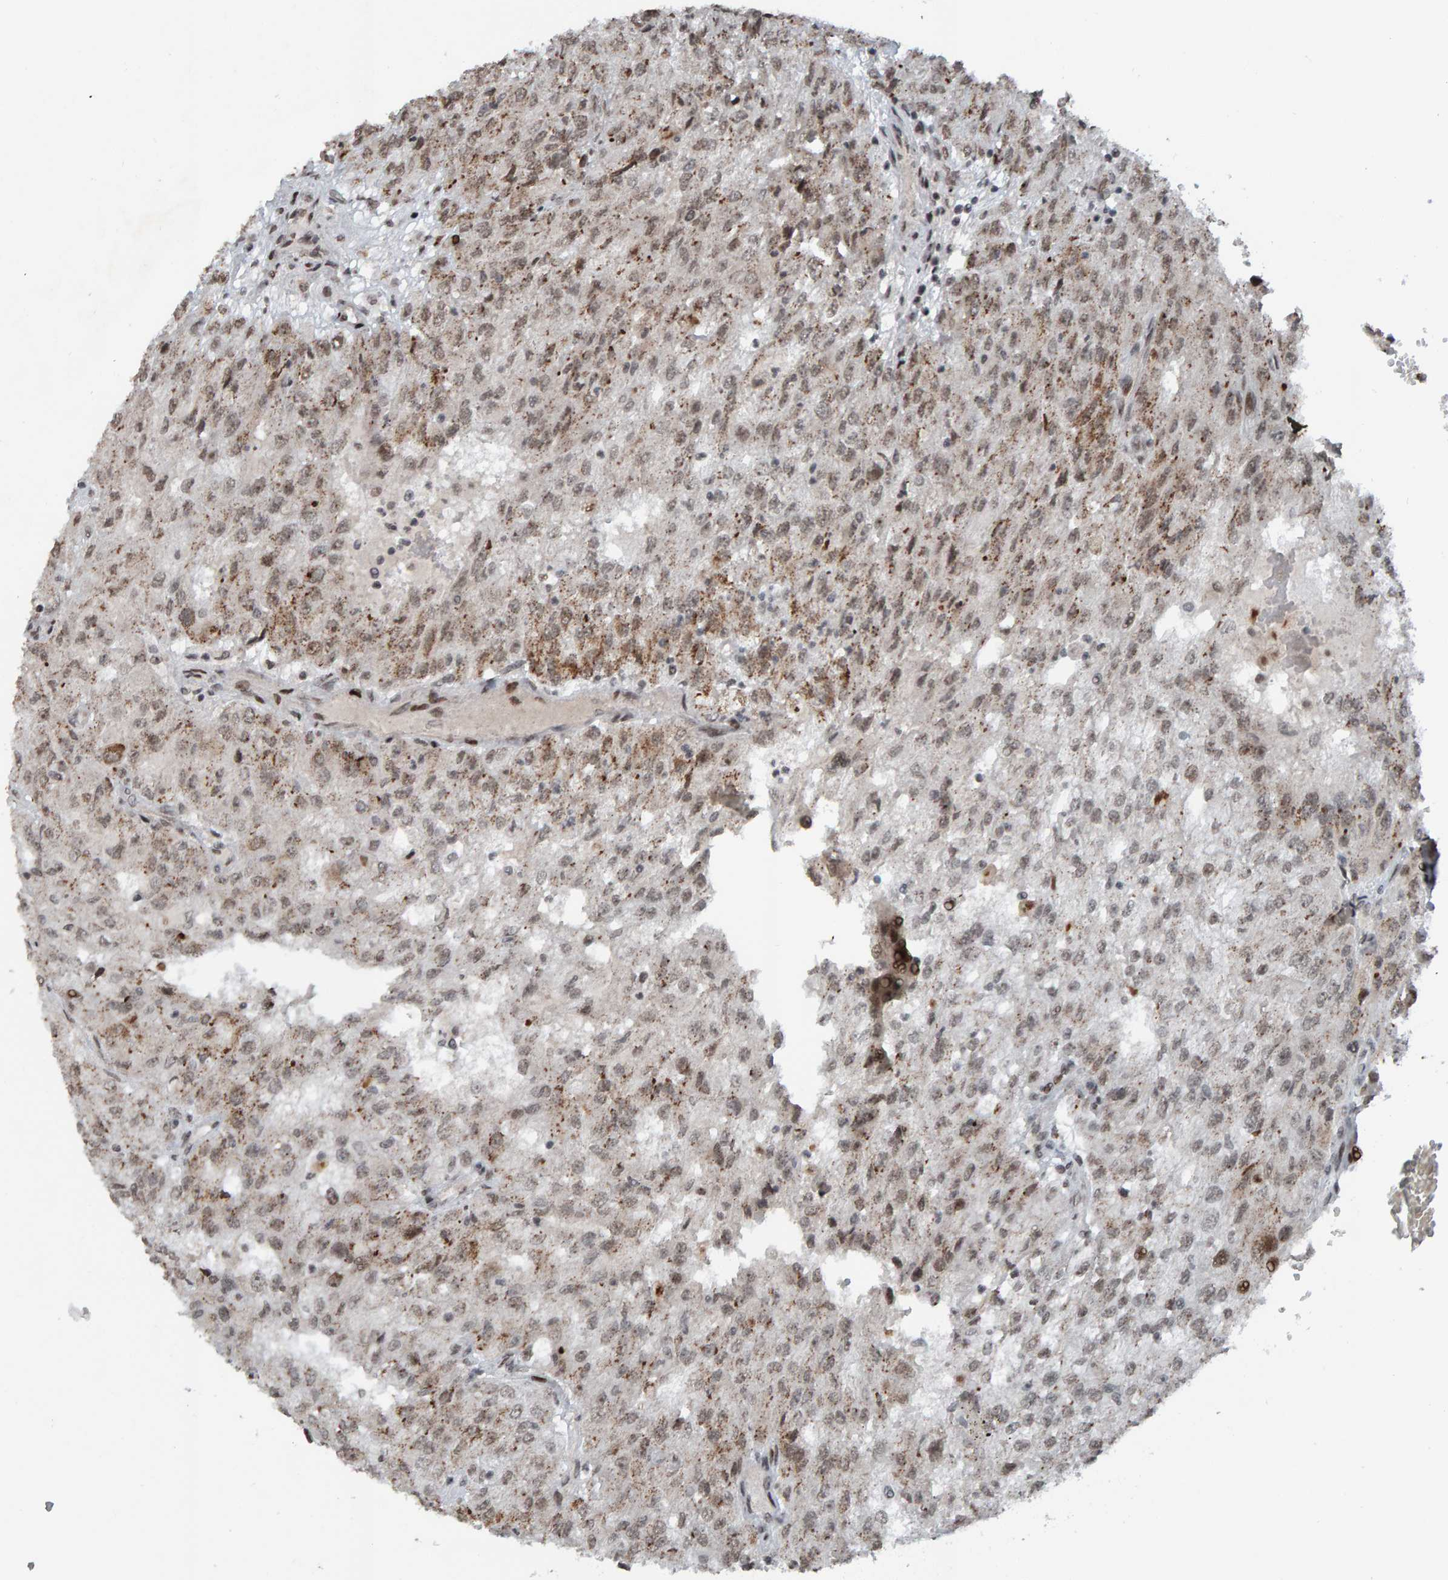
{"staining": {"intensity": "weak", "quantity": ">75%", "location": "cytoplasmic/membranous,nuclear"}, "tissue": "renal cancer", "cell_type": "Tumor cells", "image_type": "cancer", "snomed": [{"axis": "morphology", "description": "Adenocarcinoma, NOS"}, {"axis": "topography", "description": "Kidney"}], "caption": "A high-resolution micrograph shows immunohistochemistry staining of renal cancer (adenocarcinoma), which reveals weak cytoplasmic/membranous and nuclear staining in about >75% of tumor cells.", "gene": "ZNF366", "patient": {"sex": "female", "age": 54}}